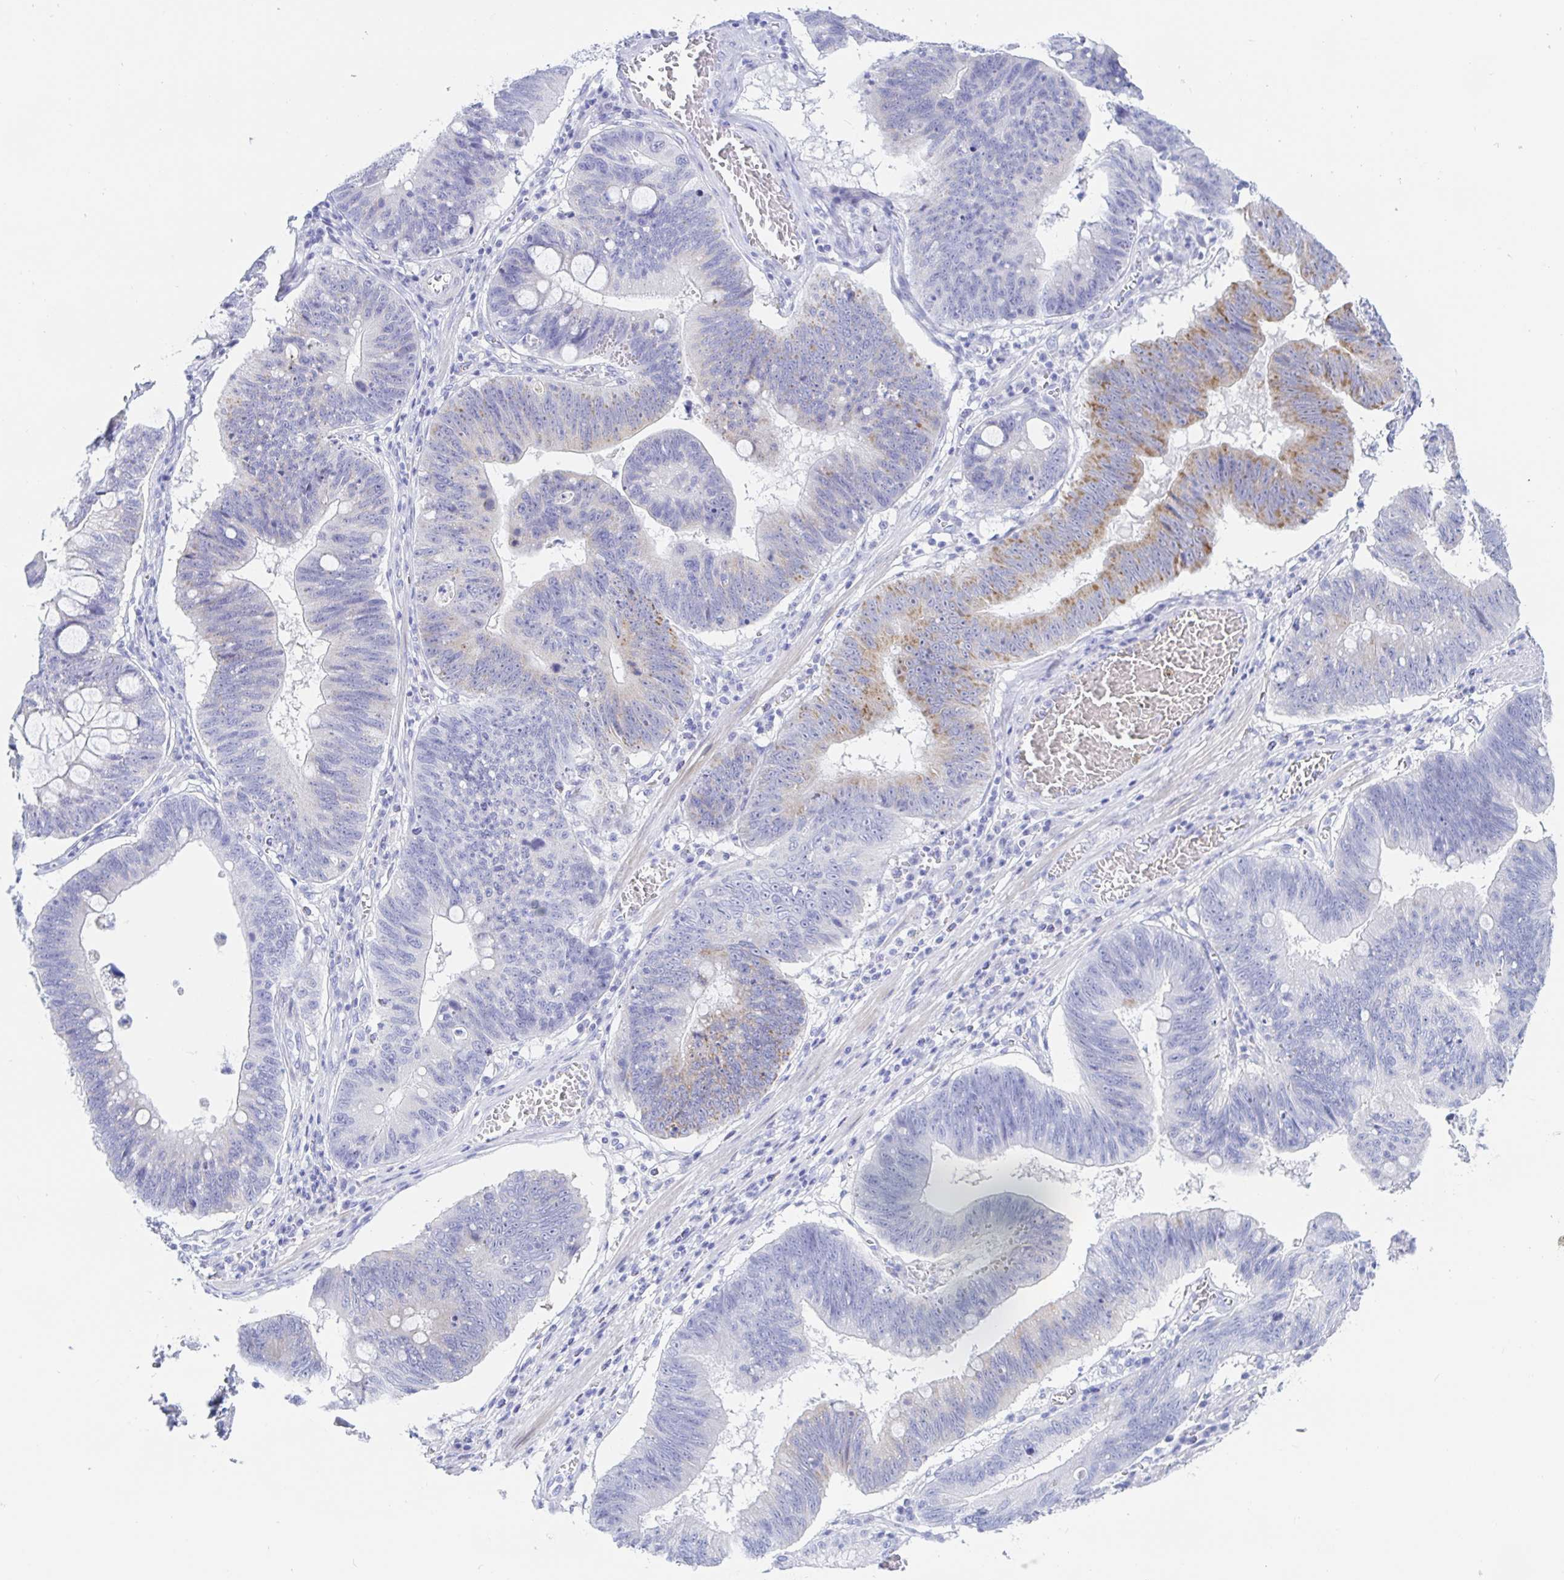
{"staining": {"intensity": "moderate", "quantity": "<25%", "location": "cytoplasmic/membranous"}, "tissue": "stomach cancer", "cell_type": "Tumor cells", "image_type": "cancer", "snomed": [{"axis": "morphology", "description": "Adenocarcinoma, NOS"}, {"axis": "topography", "description": "Stomach"}], "caption": "The photomicrograph demonstrates staining of stomach adenocarcinoma, revealing moderate cytoplasmic/membranous protein expression (brown color) within tumor cells. (DAB IHC with brightfield microscopy, high magnification).", "gene": "KCNH6", "patient": {"sex": "male", "age": 59}}